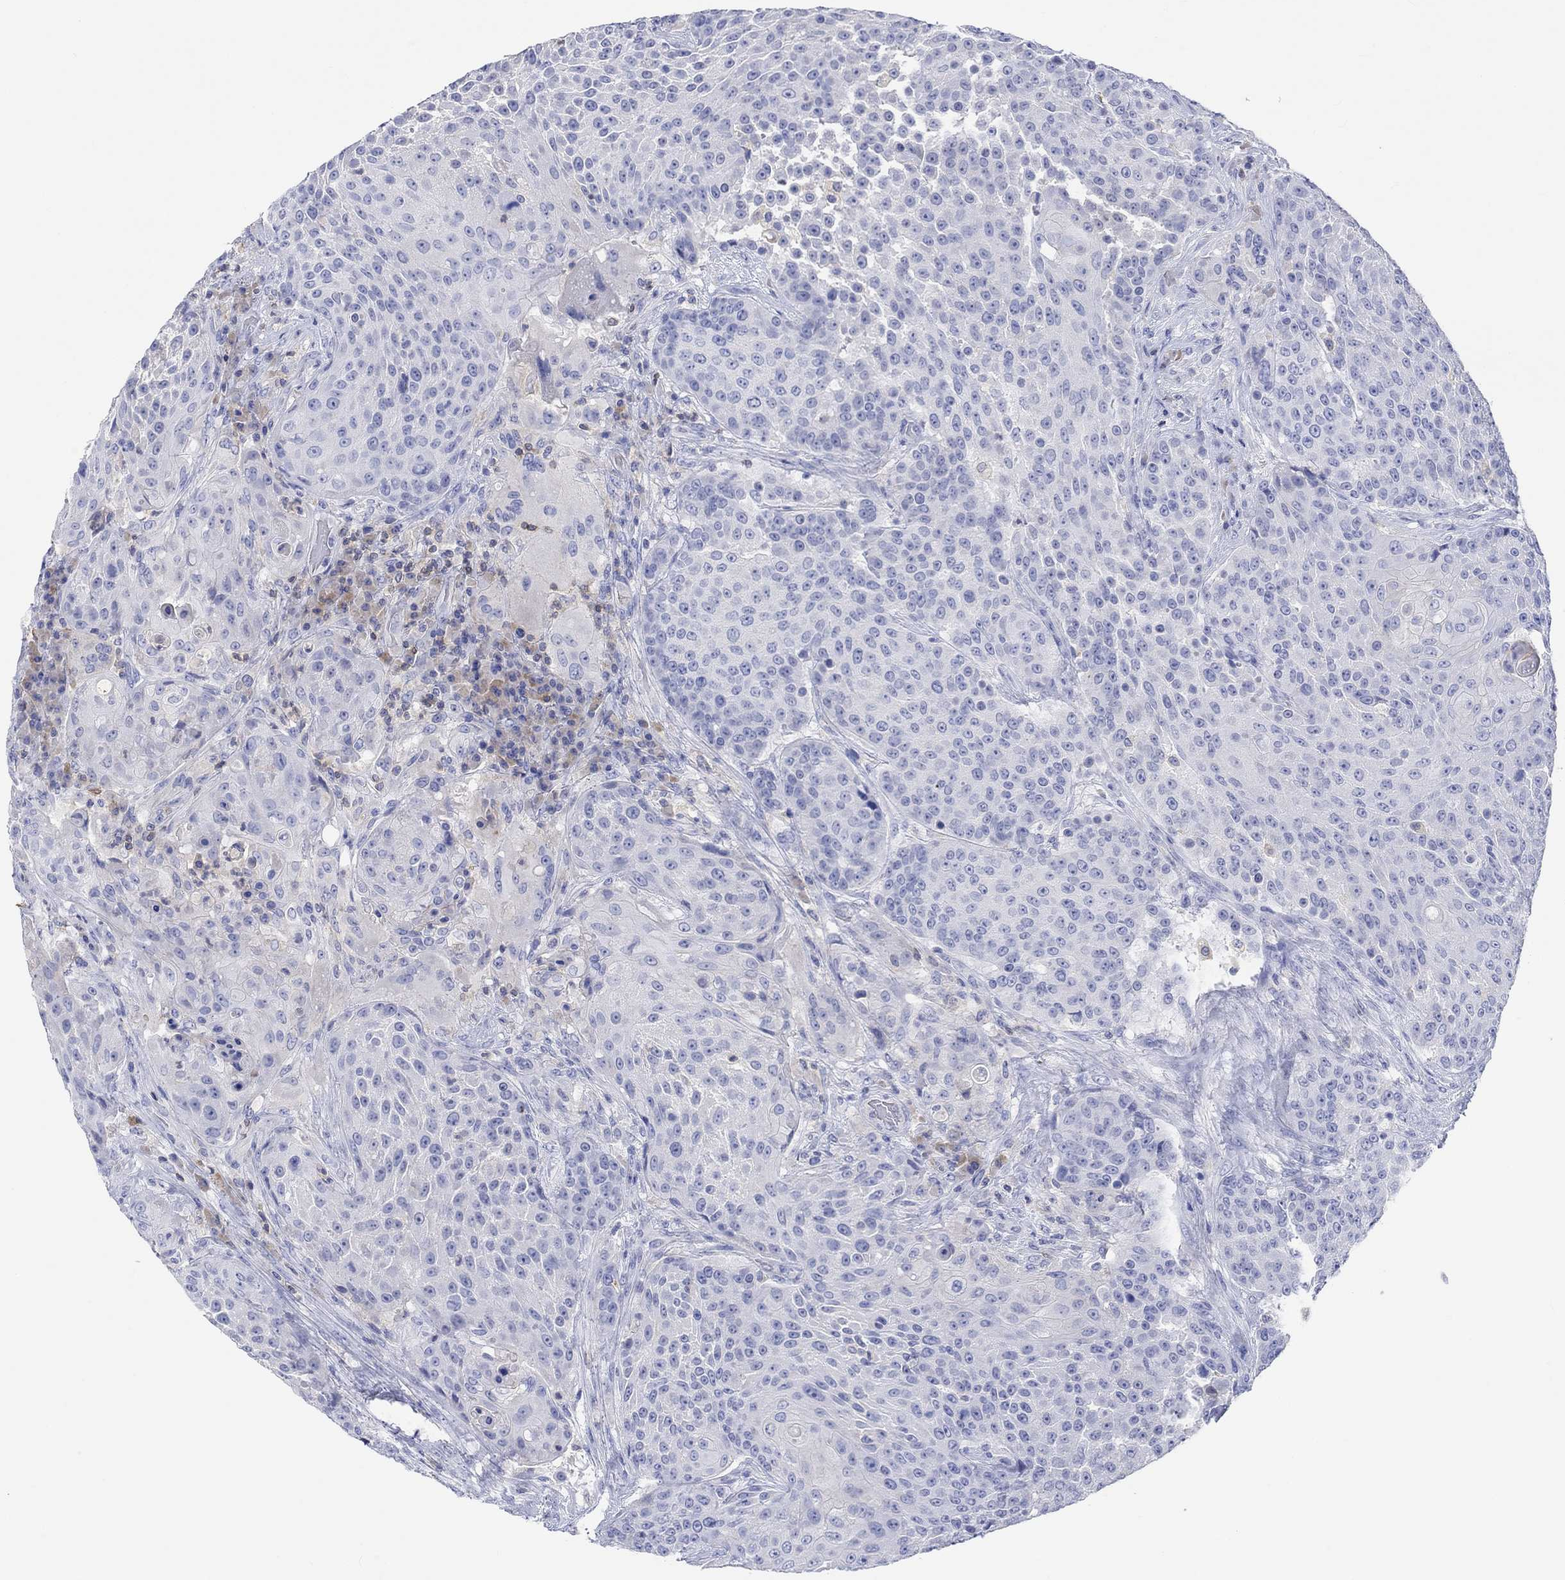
{"staining": {"intensity": "negative", "quantity": "none", "location": "none"}, "tissue": "urothelial cancer", "cell_type": "Tumor cells", "image_type": "cancer", "snomed": [{"axis": "morphology", "description": "Urothelial carcinoma, High grade"}, {"axis": "topography", "description": "Urinary bladder"}], "caption": "Histopathology image shows no protein staining in tumor cells of urothelial cancer tissue. The staining was performed using DAB to visualize the protein expression in brown, while the nuclei were stained in blue with hematoxylin (Magnification: 20x).", "gene": "GCM1", "patient": {"sex": "female", "age": 63}}